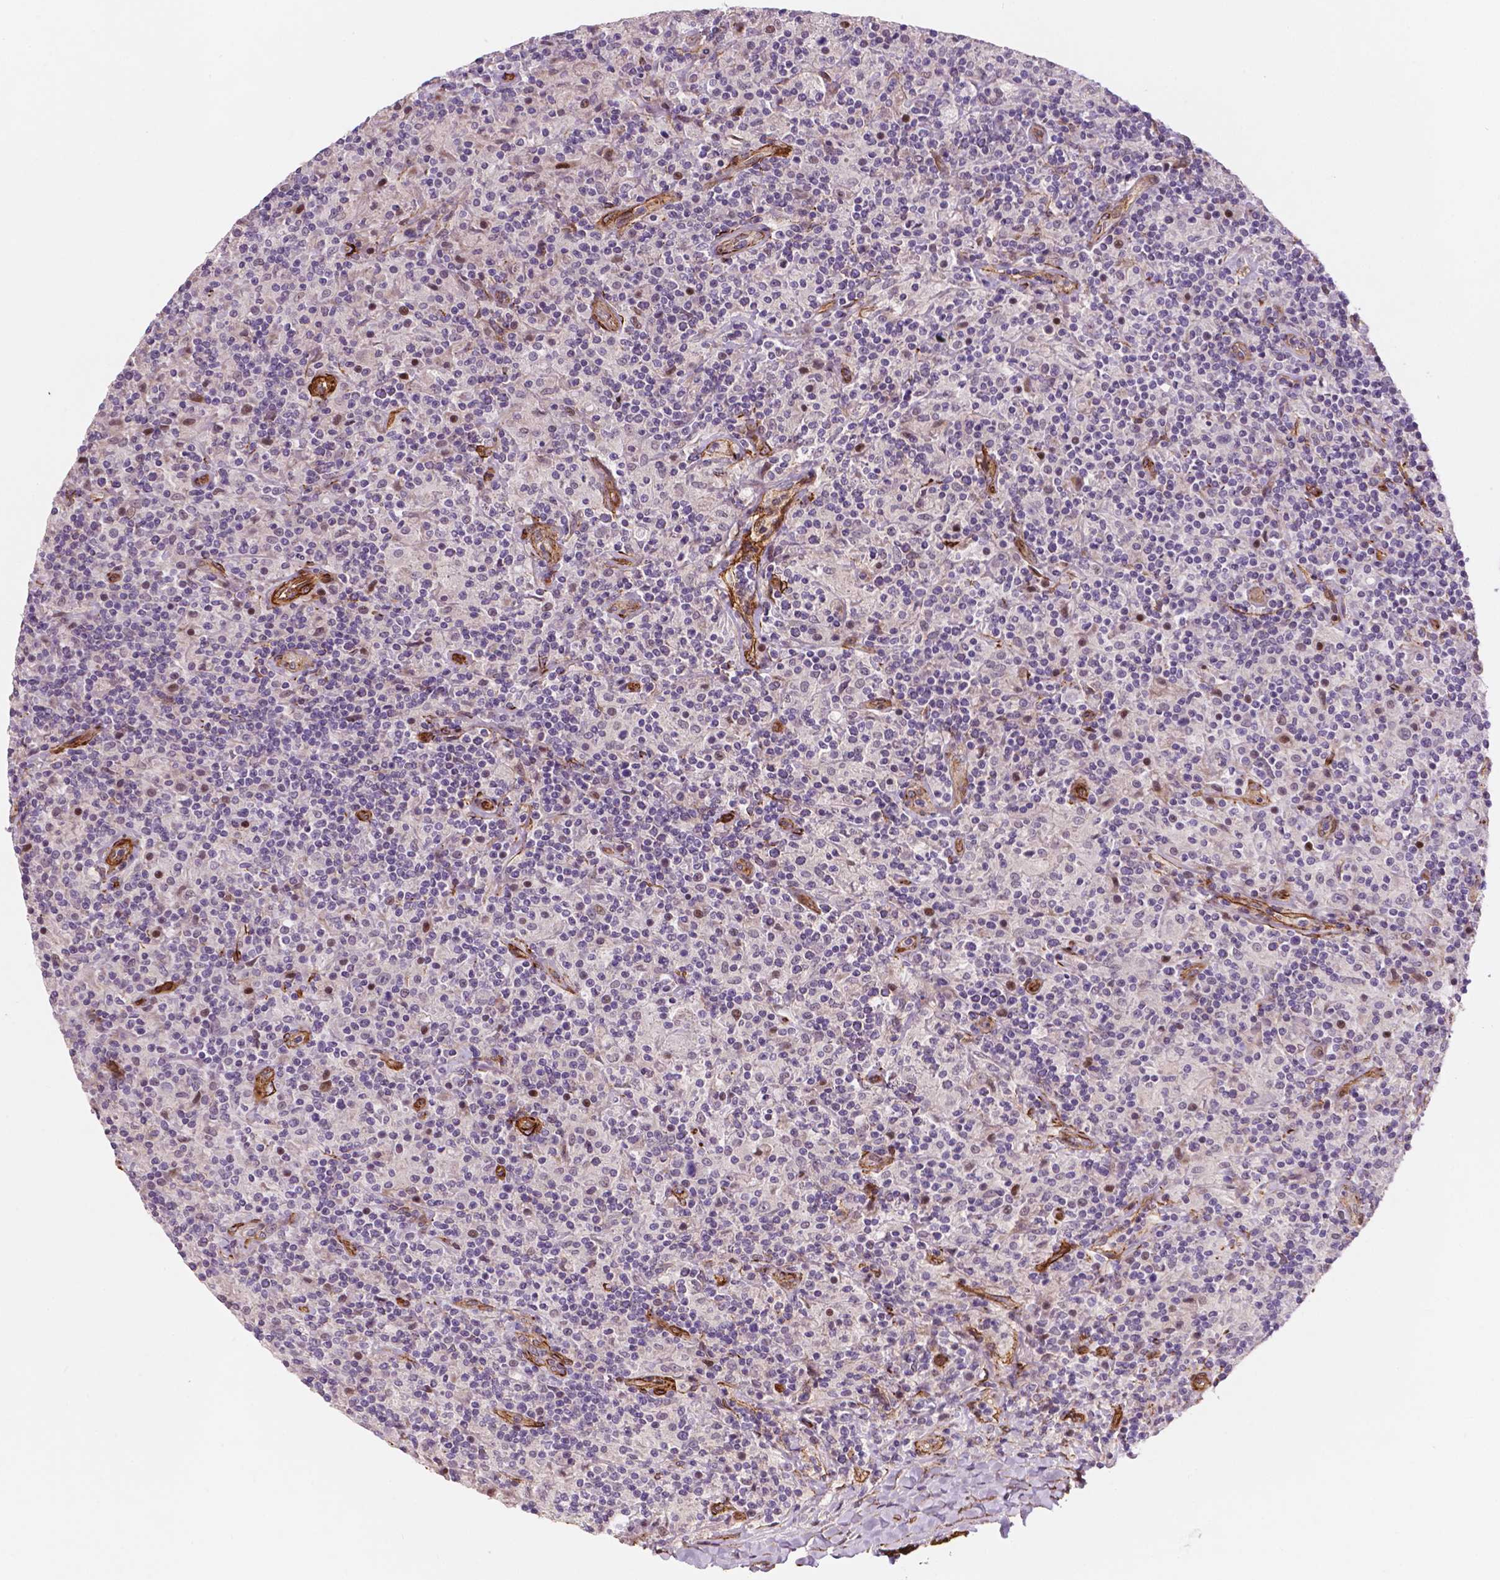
{"staining": {"intensity": "negative", "quantity": "none", "location": "none"}, "tissue": "lymphoma", "cell_type": "Tumor cells", "image_type": "cancer", "snomed": [{"axis": "morphology", "description": "Hodgkin's disease, NOS"}, {"axis": "topography", "description": "Lymph node"}], "caption": "This is an immunohistochemistry photomicrograph of lymphoma. There is no expression in tumor cells.", "gene": "EGFL8", "patient": {"sex": "male", "age": 70}}